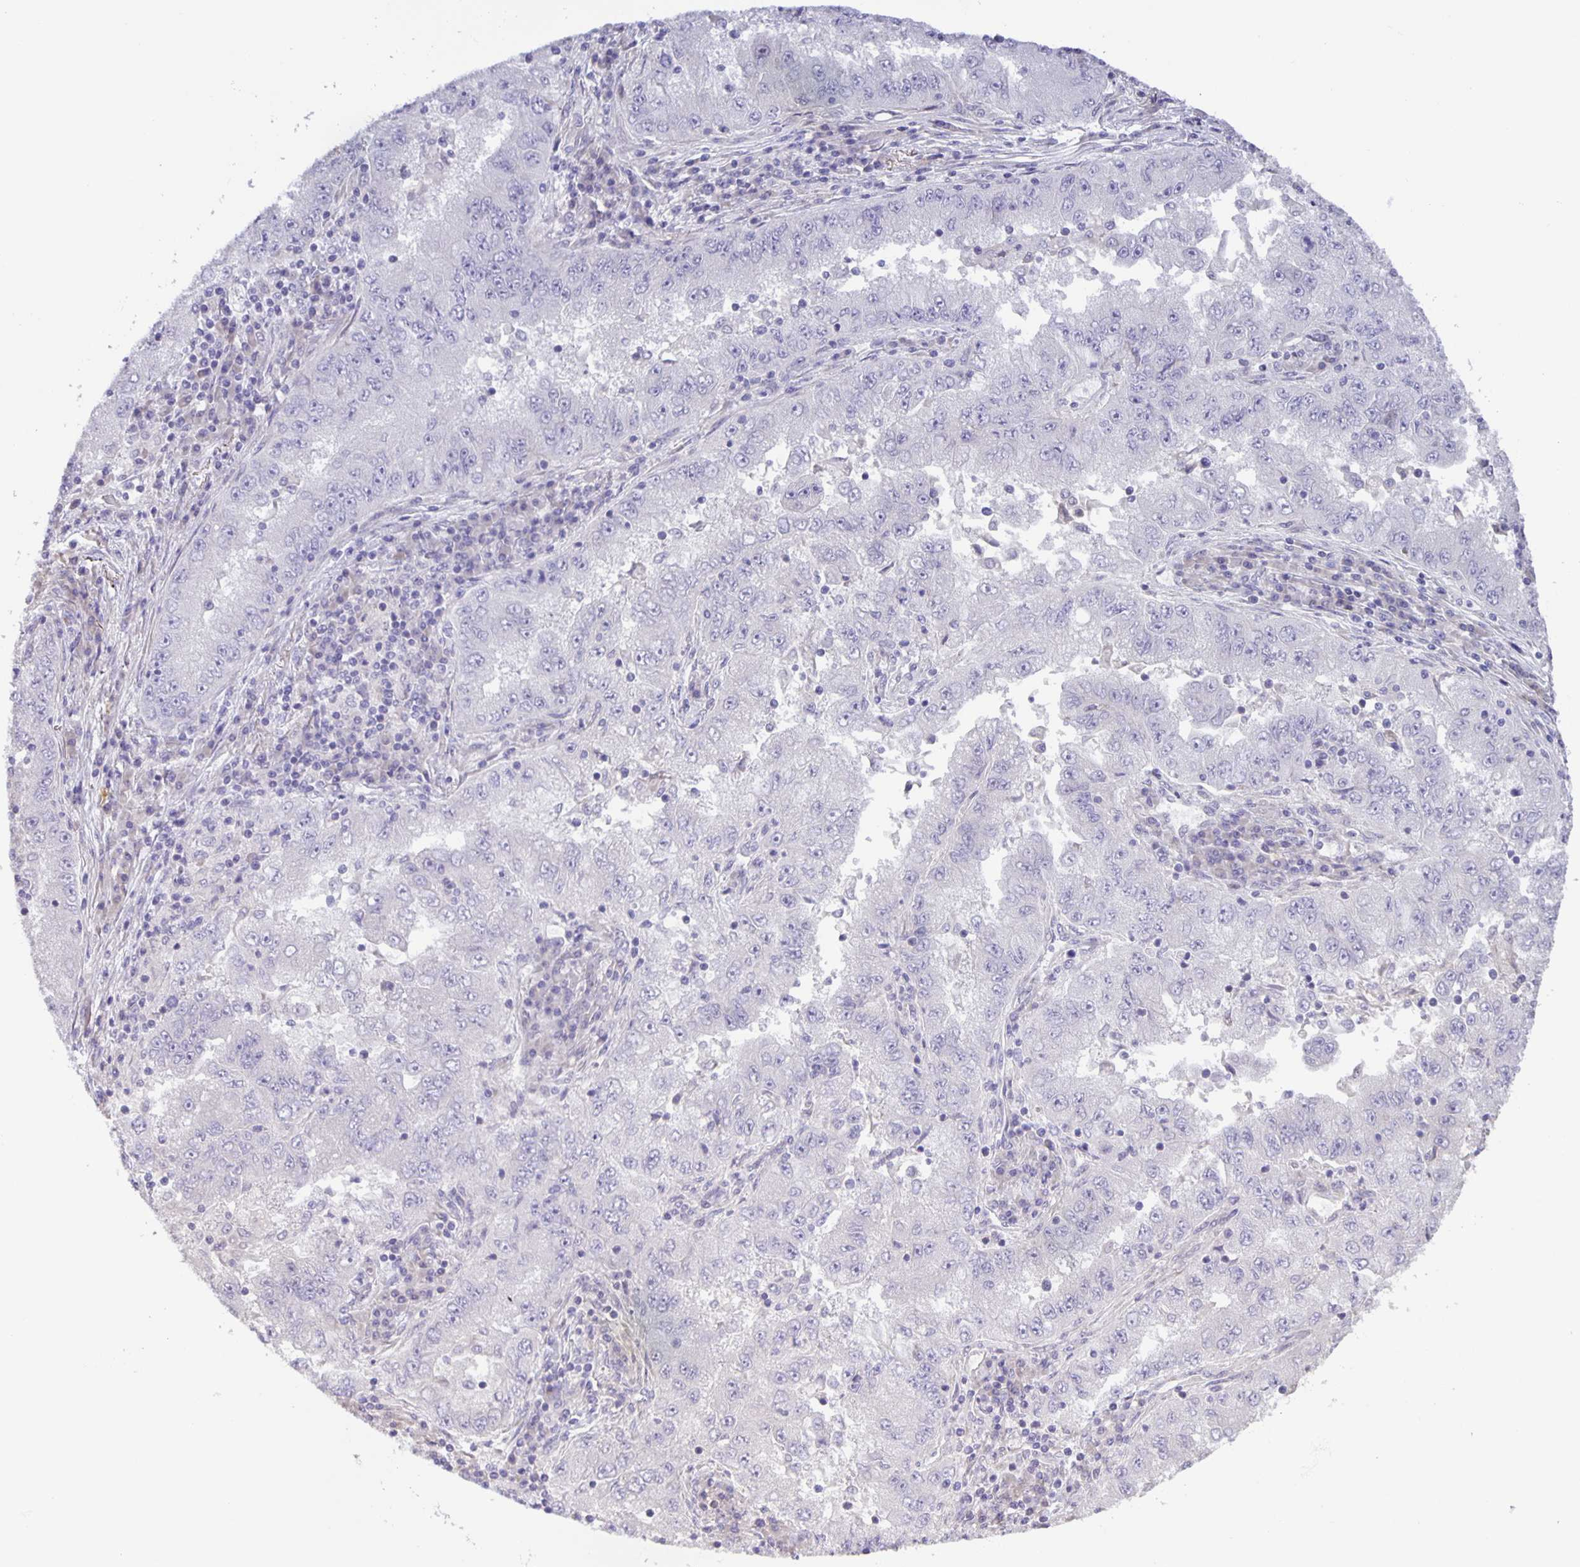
{"staining": {"intensity": "negative", "quantity": "none", "location": "none"}, "tissue": "lung cancer", "cell_type": "Tumor cells", "image_type": "cancer", "snomed": [{"axis": "morphology", "description": "Adenocarcinoma, NOS"}, {"axis": "morphology", "description": "Adenocarcinoma primary or metastatic"}, {"axis": "topography", "description": "Lung"}], "caption": "High magnification brightfield microscopy of lung cancer (adenocarcinoma) stained with DAB (3,3'-diaminobenzidine) (brown) and counterstained with hematoxylin (blue): tumor cells show no significant expression. The staining is performed using DAB brown chromogen with nuclei counter-stained in using hematoxylin.", "gene": "MAPK12", "patient": {"sex": "male", "age": 74}}